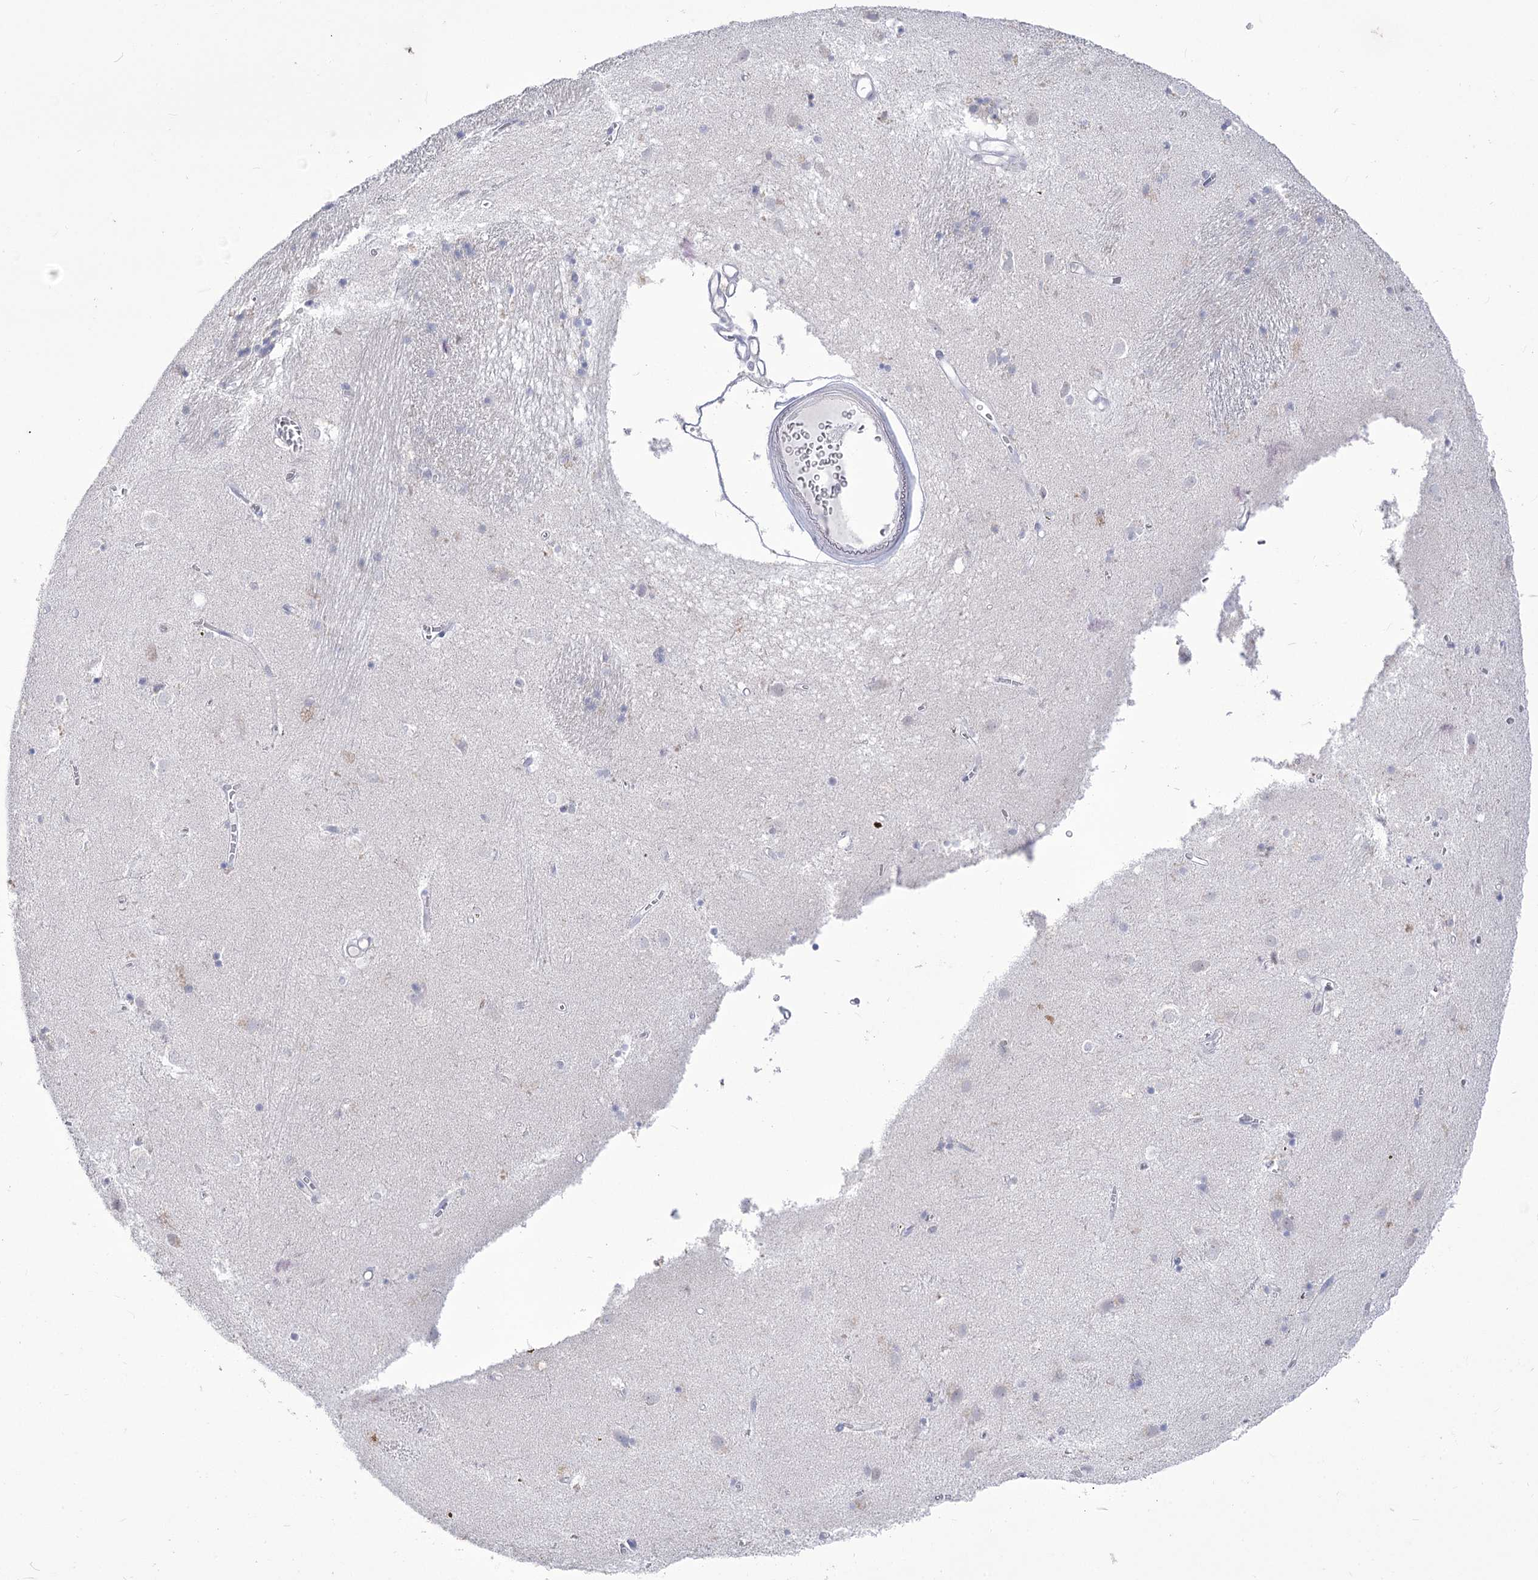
{"staining": {"intensity": "negative", "quantity": "none", "location": "none"}, "tissue": "caudate", "cell_type": "Glial cells", "image_type": "normal", "snomed": [{"axis": "morphology", "description": "Normal tissue, NOS"}, {"axis": "topography", "description": "Lateral ventricle wall"}], "caption": "Caudate stained for a protein using immunohistochemistry exhibits no expression glial cells.", "gene": "BEND7", "patient": {"sex": "male", "age": 70}}